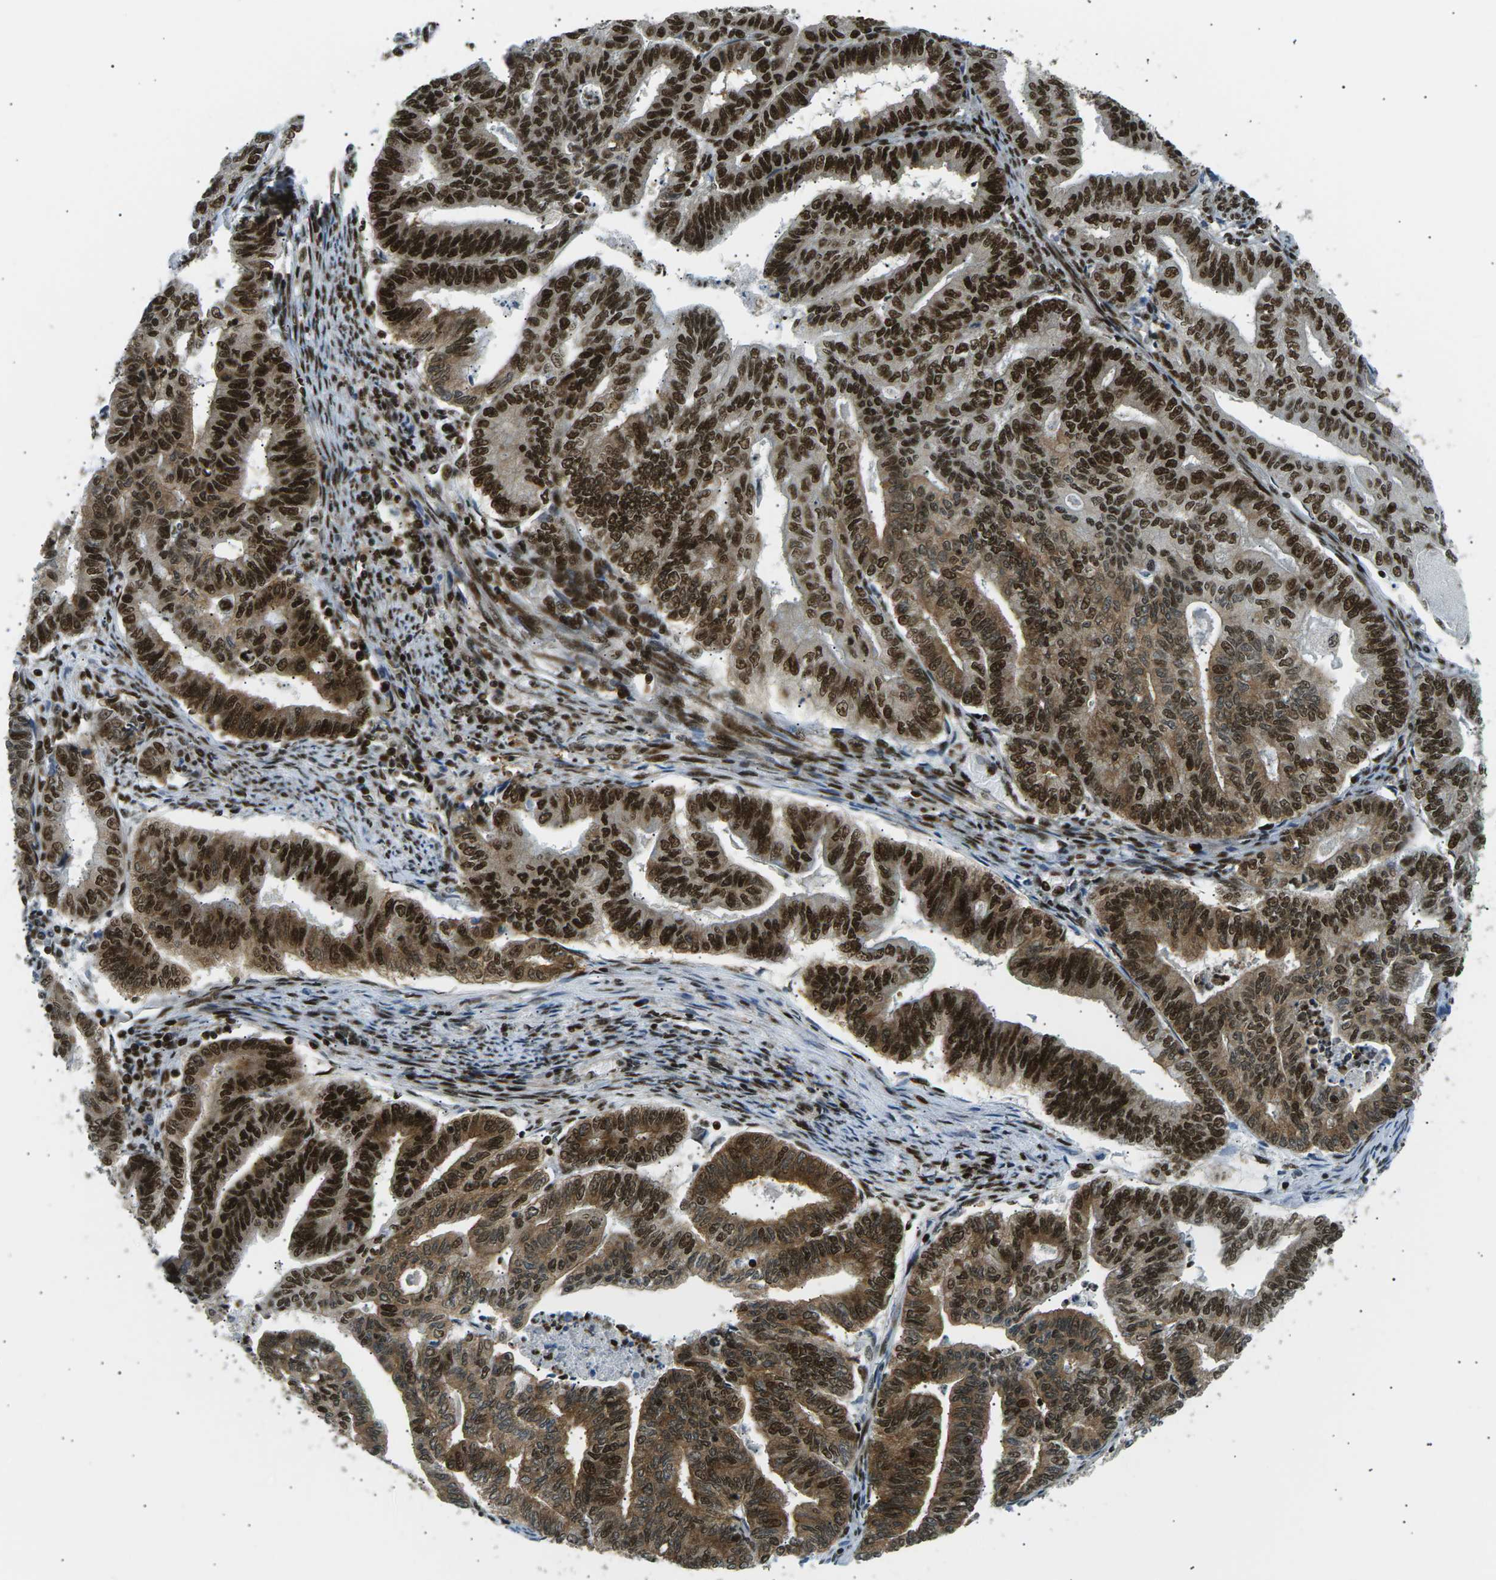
{"staining": {"intensity": "strong", "quantity": ">75%", "location": "cytoplasmic/membranous,nuclear"}, "tissue": "endometrial cancer", "cell_type": "Tumor cells", "image_type": "cancer", "snomed": [{"axis": "morphology", "description": "Adenocarcinoma, NOS"}, {"axis": "topography", "description": "Endometrium"}], "caption": "Endometrial adenocarcinoma tissue reveals strong cytoplasmic/membranous and nuclear staining in about >75% of tumor cells", "gene": "RPA2", "patient": {"sex": "female", "age": 79}}